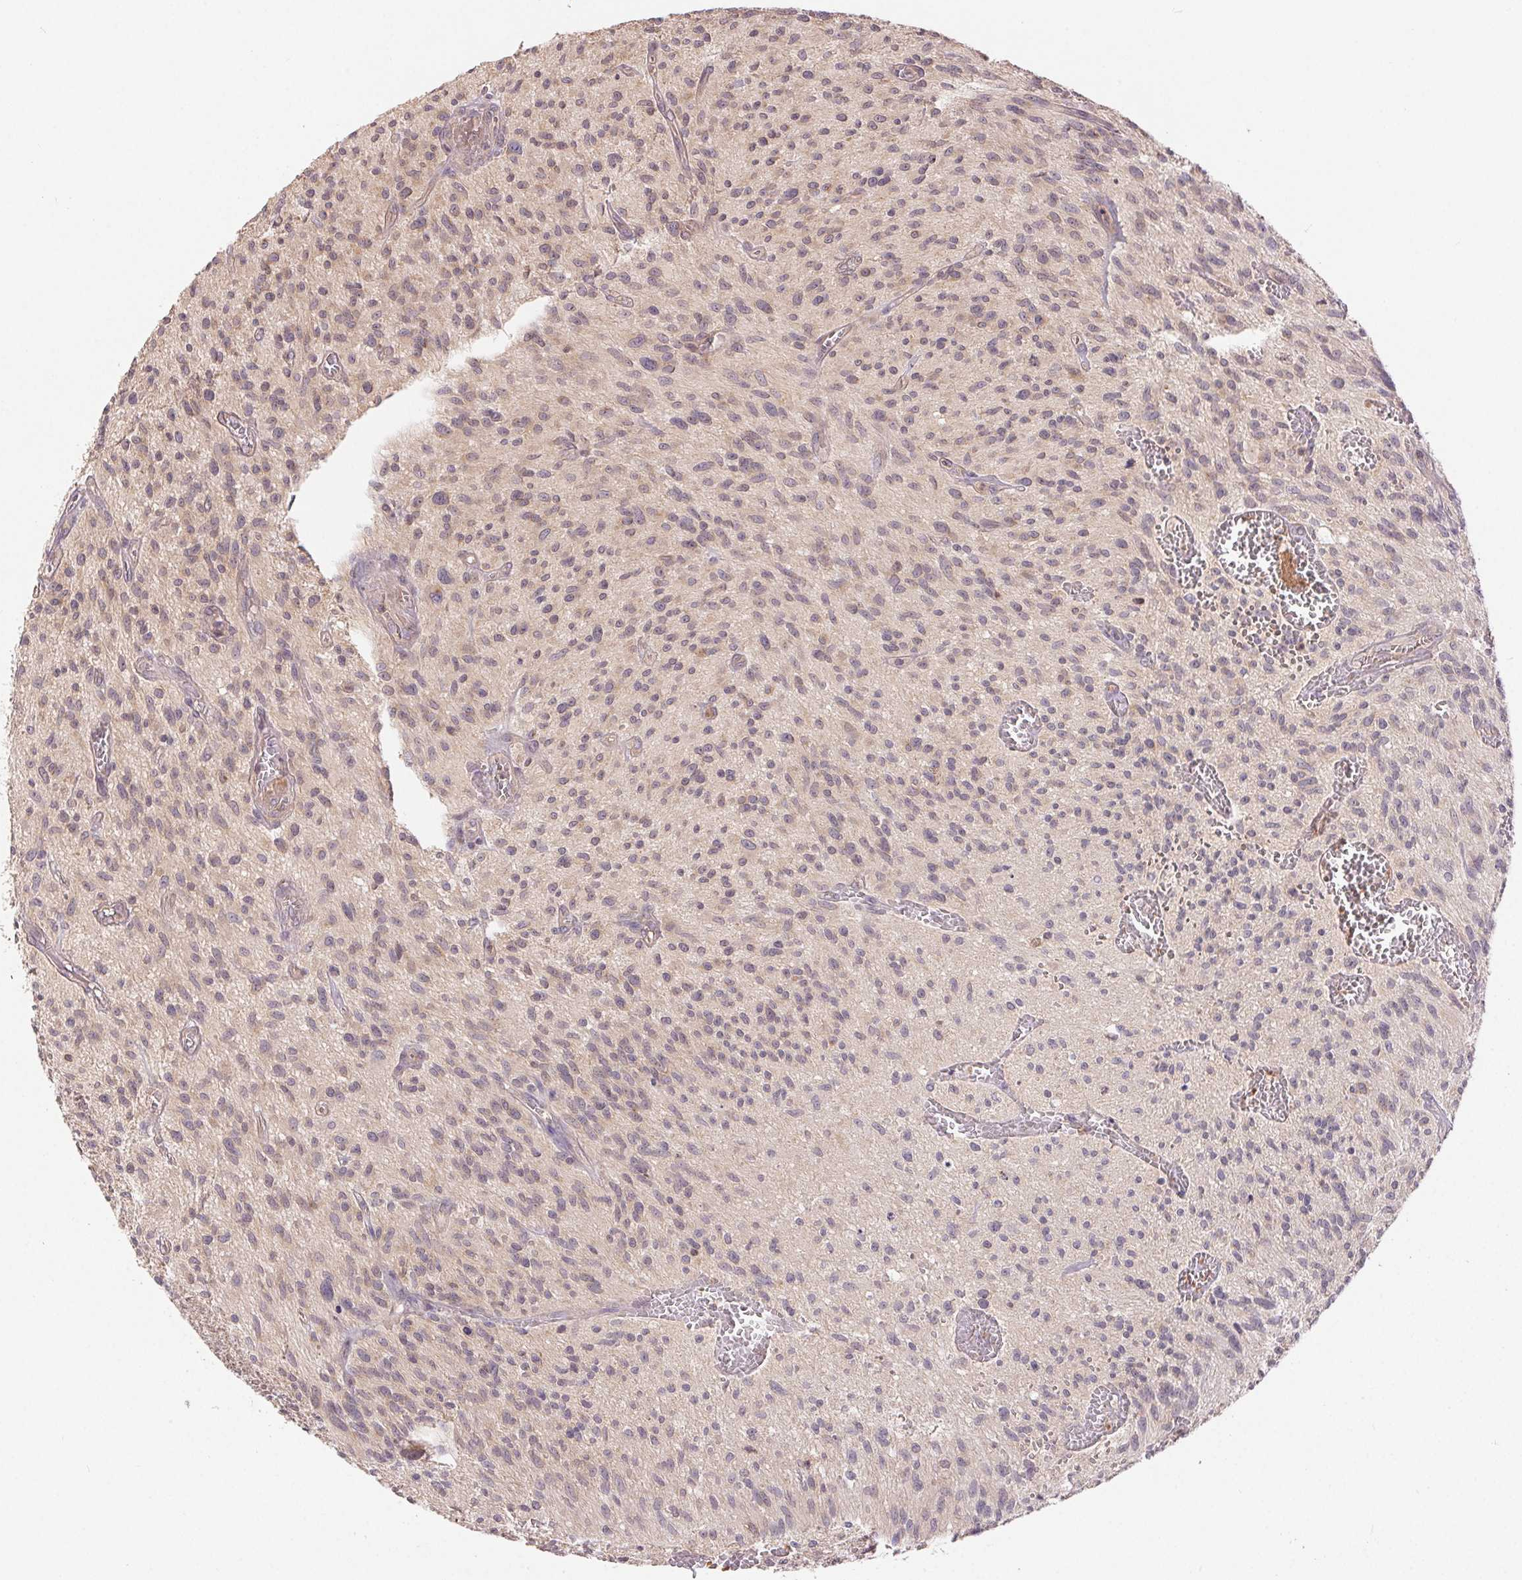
{"staining": {"intensity": "weak", "quantity": "<25%", "location": "cytoplasmic/membranous"}, "tissue": "glioma", "cell_type": "Tumor cells", "image_type": "cancer", "snomed": [{"axis": "morphology", "description": "Glioma, malignant, High grade"}, {"axis": "topography", "description": "Brain"}], "caption": "Image shows no significant protein positivity in tumor cells of glioma.", "gene": "MAPKAPK2", "patient": {"sex": "male", "age": 75}}